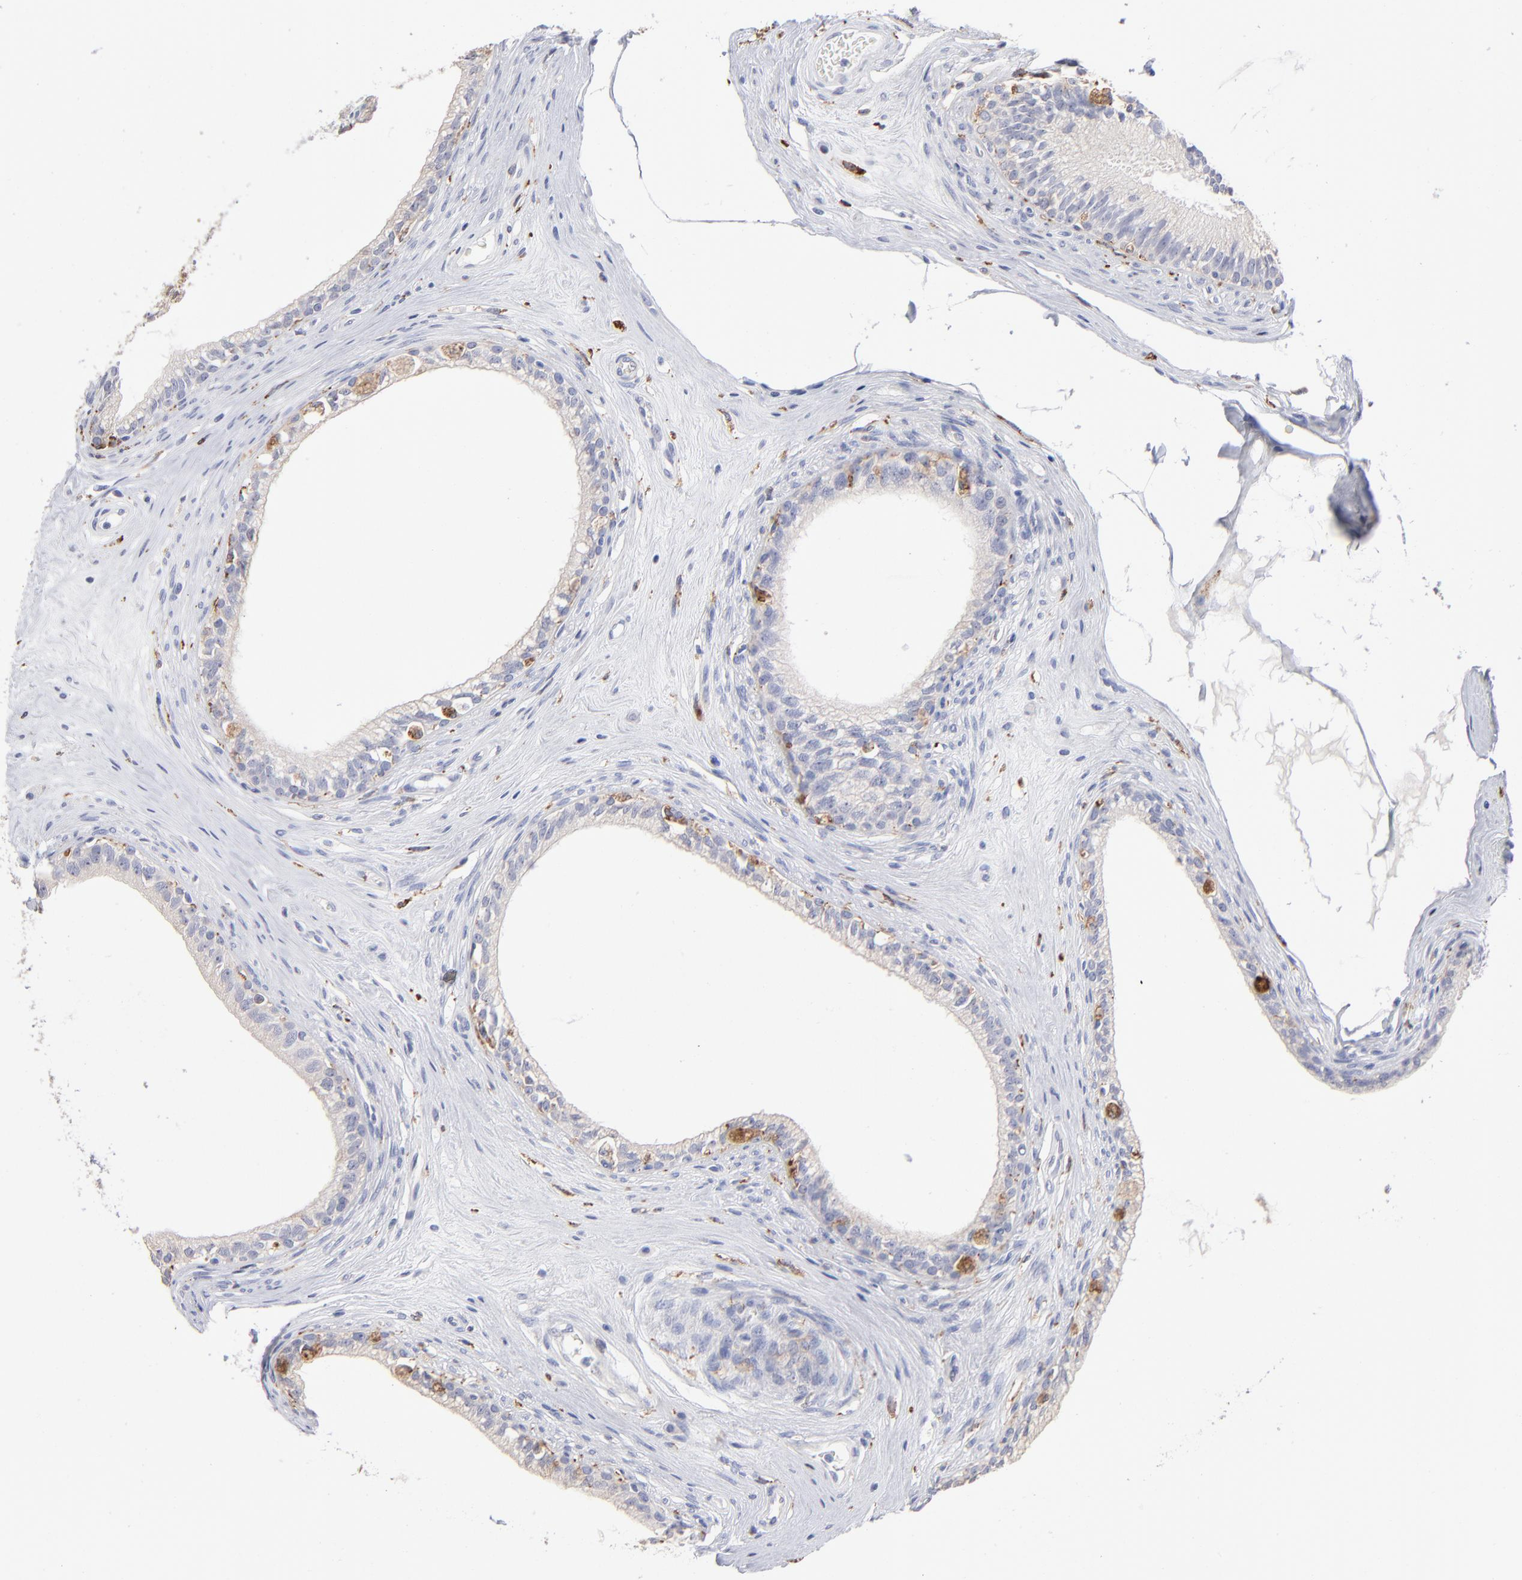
{"staining": {"intensity": "weak", "quantity": "<25%", "location": "cytoplasmic/membranous"}, "tissue": "epididymis", "cell_type": "Glandular cells", "image_type": "normal", "snomed": [{"axis": "morphology", "description": "Normal tissue, NOS"}, {"axis": "morphology", "description": "Inflammation, NOS"}, {"axis": "topography", "description": "Epididymis"}], "caption": "An immunohistochemistry (IHC) image of unremarkable epididymis is shown. There is no staining in glandular cells of epididymis.", "gene": "CD180", "patient": {"sex": "male", "age": 84}}